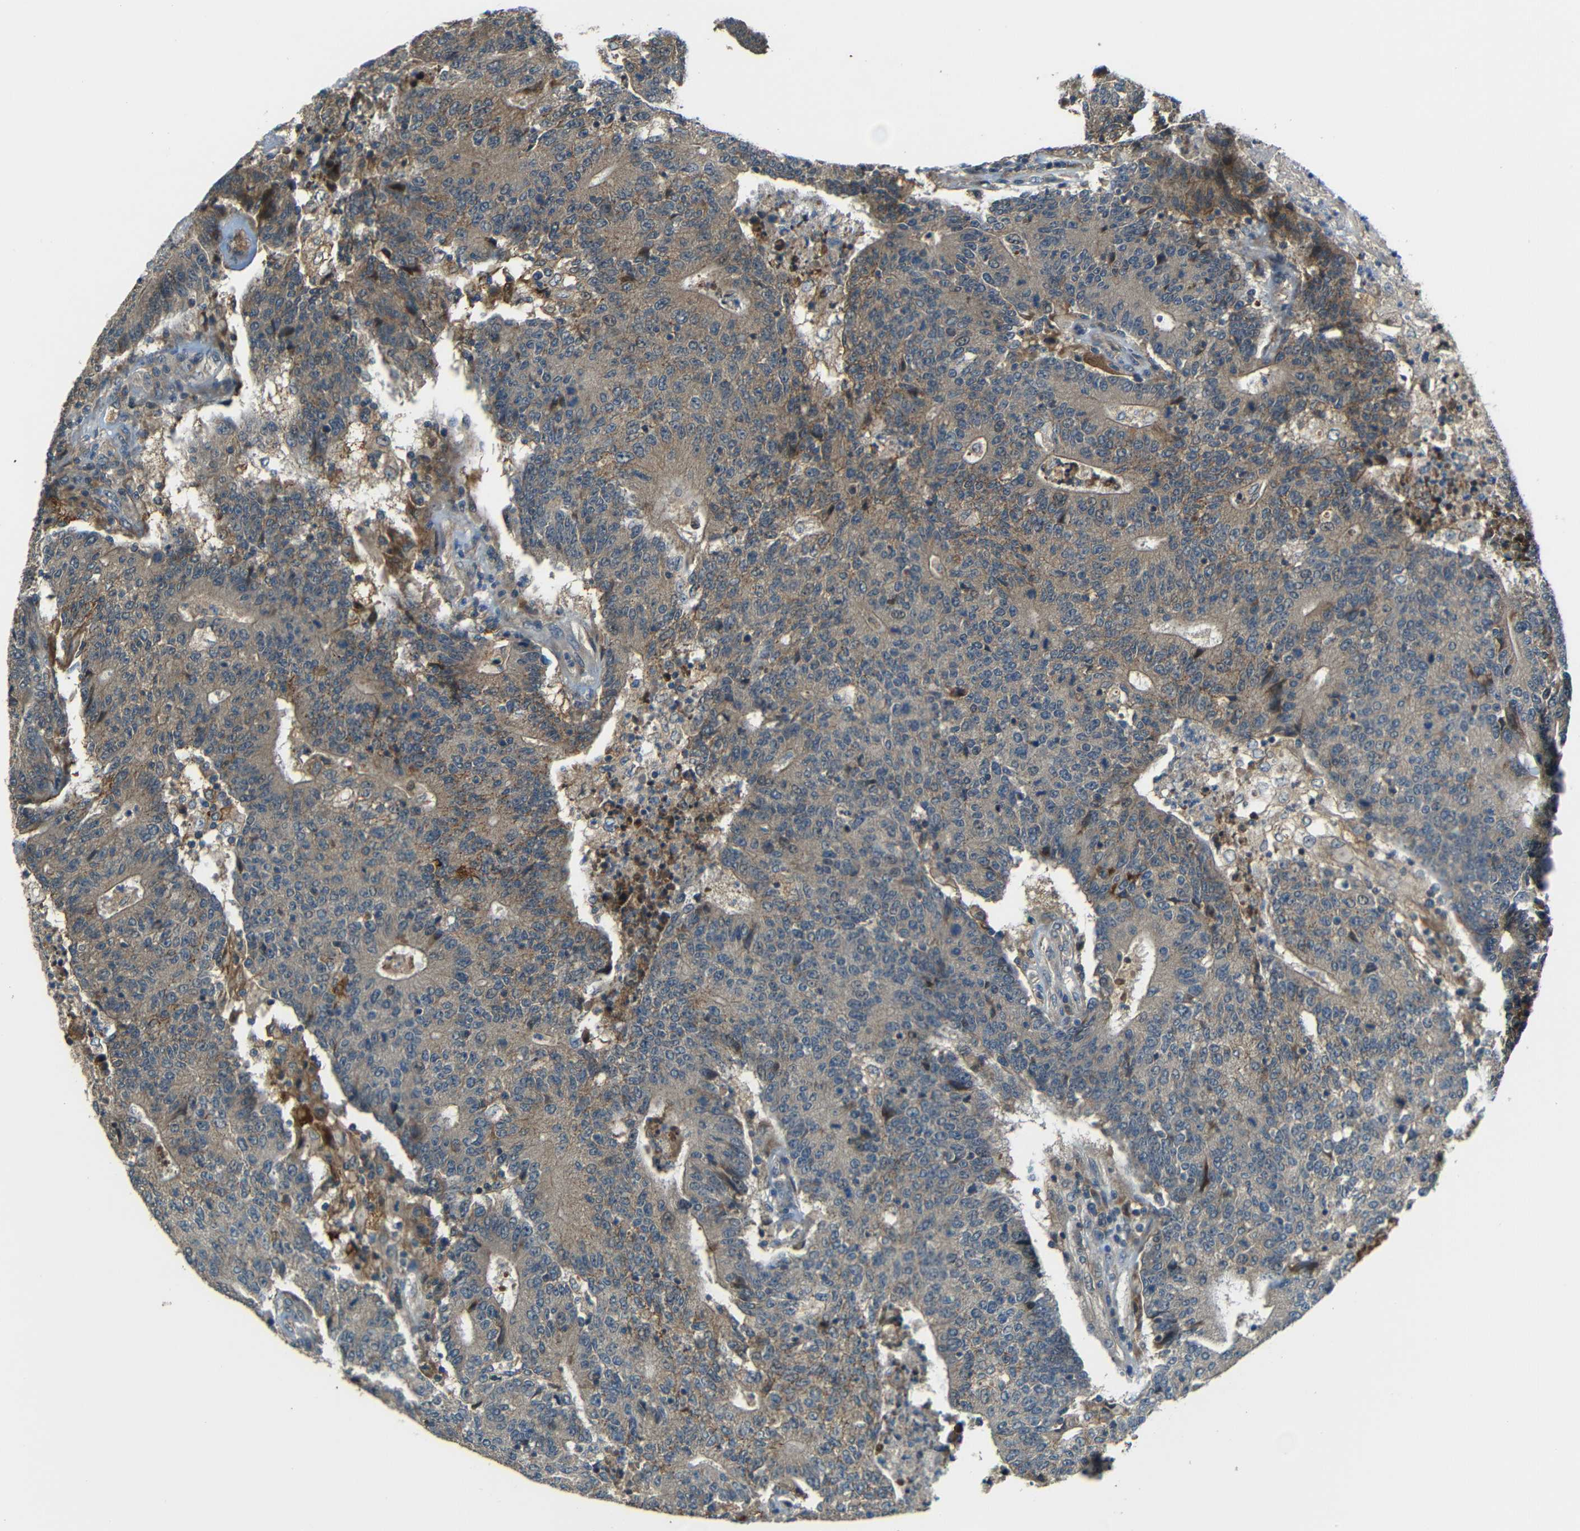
{"staining": {"intensity": "moderate", "quantity": ">75%", "location": "cytoplasmic/membranous"}, "tissue": "colorectal cancer", "cell_type": "Tumor cells", "image_type": "cancer", "snomed": [{"axis": "morphology", "description": "Normal tissue, NOS"}, {"axis": "morphology", "description": "Adenocarcinoma, NOS"}, {"axis": "topography", "description": "Colon"}], "caption": "Protein expression analysis of colorectal adenocarcinoma displays moderate cytoplasmic/membranous positivity in about >75% of tumor cells.", "gene": "FNDC3A", "patient": {"sex": "female", "age": 75}}